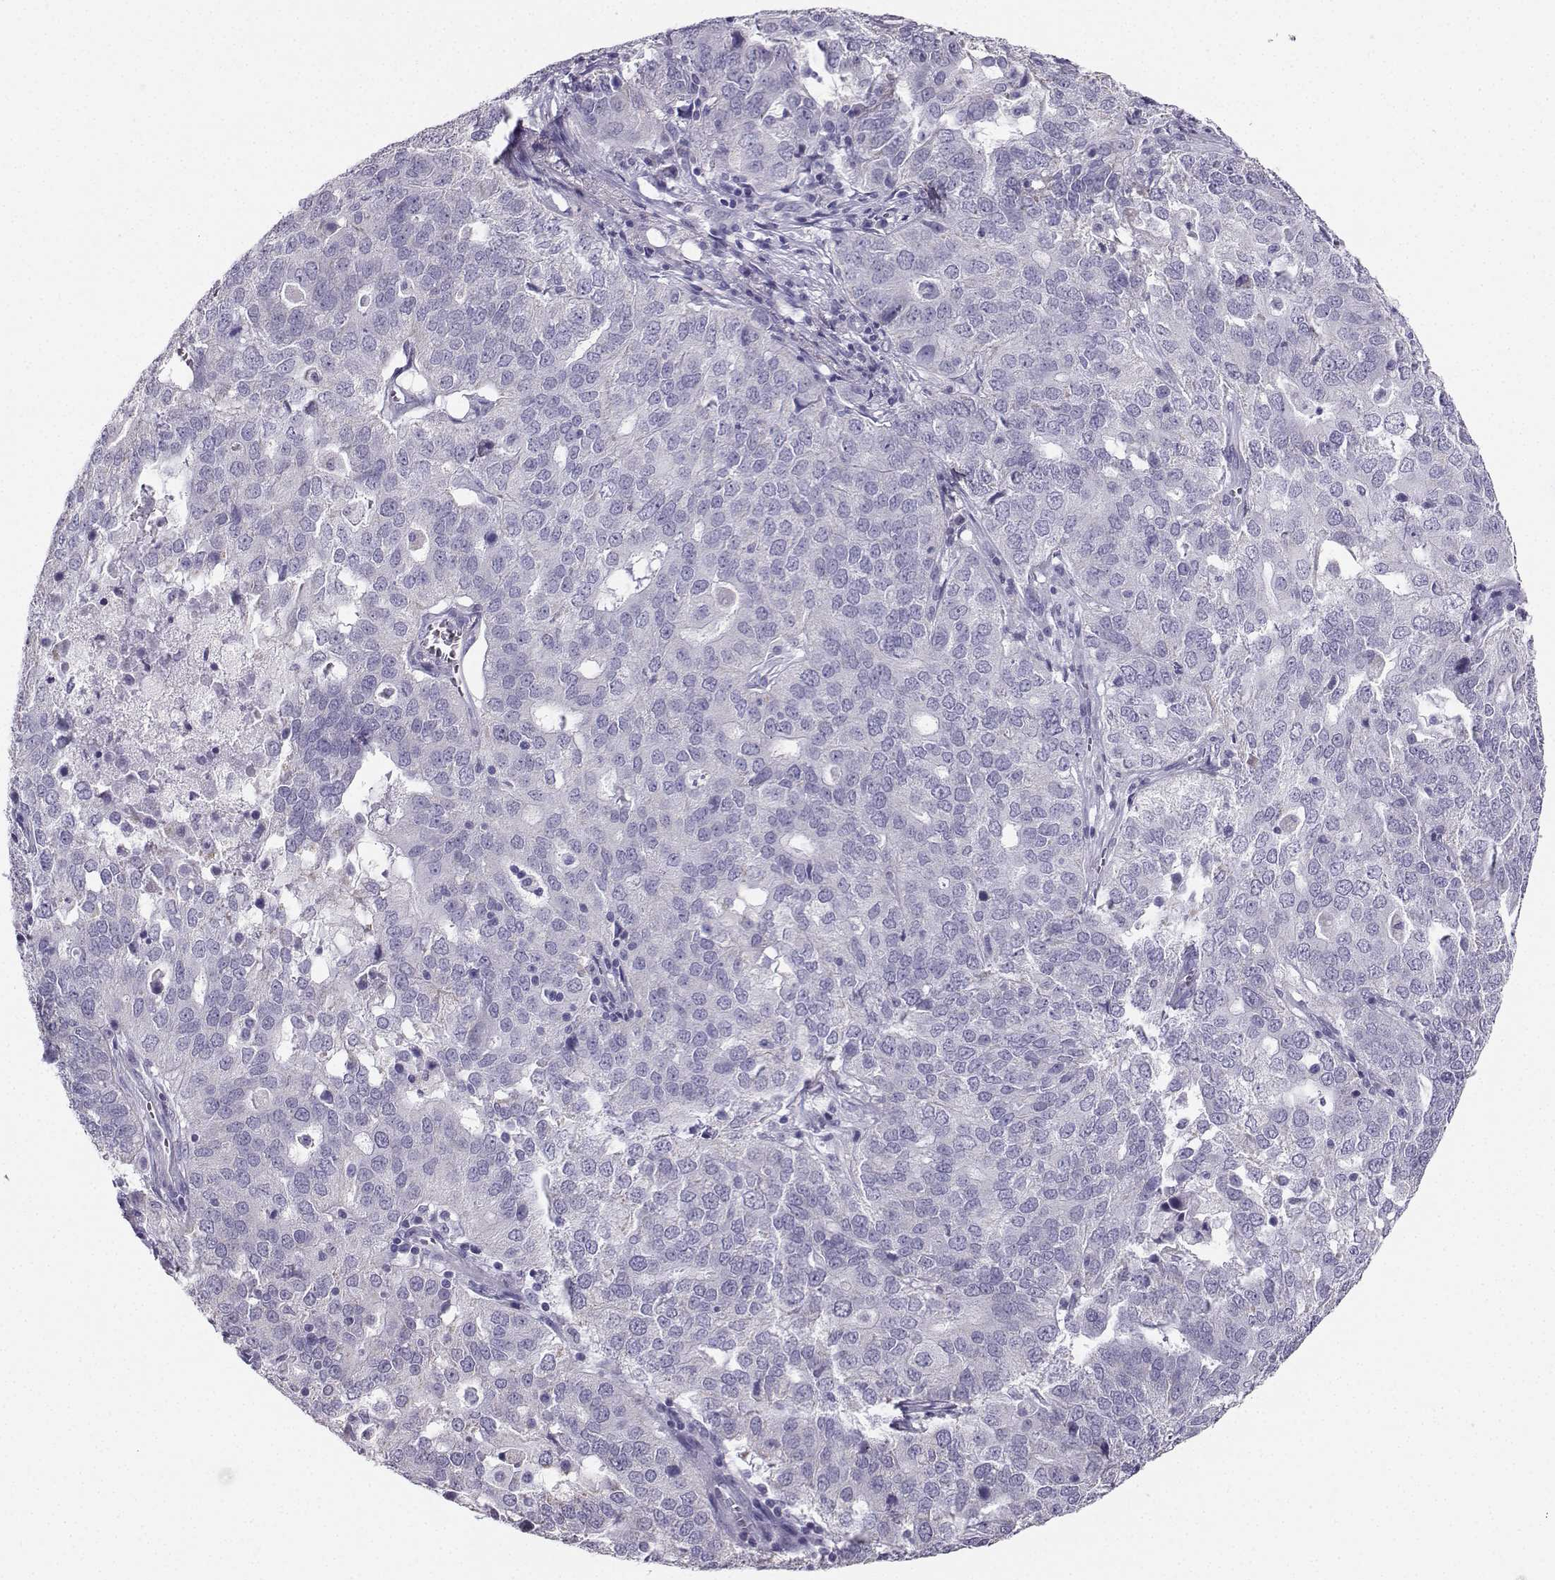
{"staining": {"intensity": "negative", "quantity": "none", "location": "none"}, "tissue": "ovarian cancer", "cell_type": "Tumor cells", "image_type": "cancer", "snomed": [{"axis": "morphology", "description": "Carcinoma, endometroid"}, {"axis": "topography", "description": "Soft tissue"}, {"axis": "topography", "description": "Ovary"}], "caption": "Ovarian endometroid carcinoma stained for a protein using immunohistochemistry (IHC) displays no staining tumor cells.", "gene": "AVP", "patient": {"sex": "female", "age": 52}}